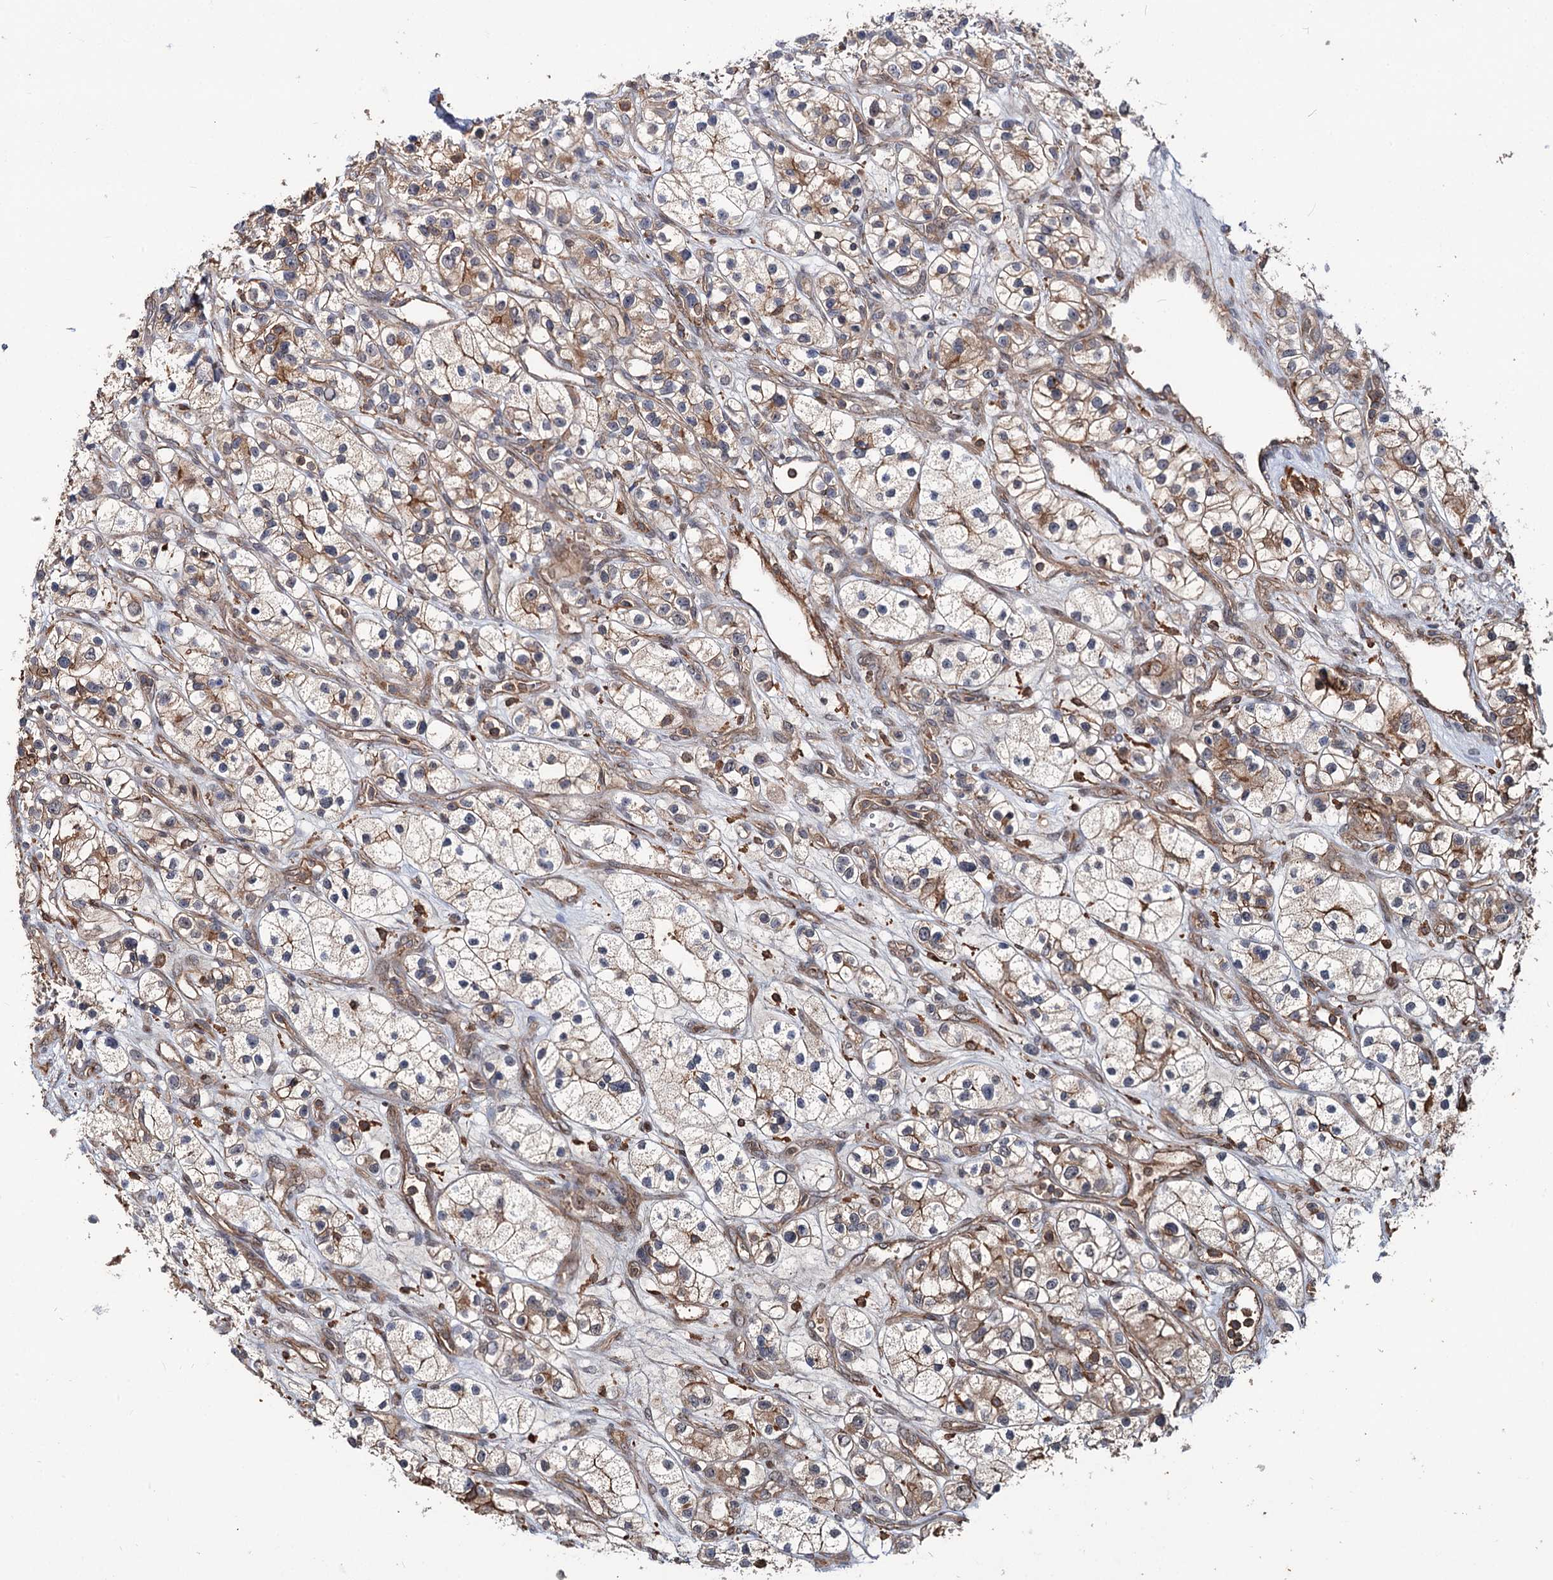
{"staining": {"intensity": "moderate", "quantity": "25%-75%", "location": "cytoplasmic/membranous"}, "tissue": "renal cancer", "cell_type": "Tumor cells", "image_type": "cancer", "snomed": [{"axis": "morphology", "description": "Adenocarcinoma, NOS"}, {"axis": "topography", "description": "Kidney"}], "caption": "DAB immunohistochemical staining of human renal cancer (adenocarcinoma) shows moderate cytoplasmic/membranous protein staining in about 25%-75% of tumor cells.", "gene": "GRIP1", "patient": {"sex": "female", "age": 57}}